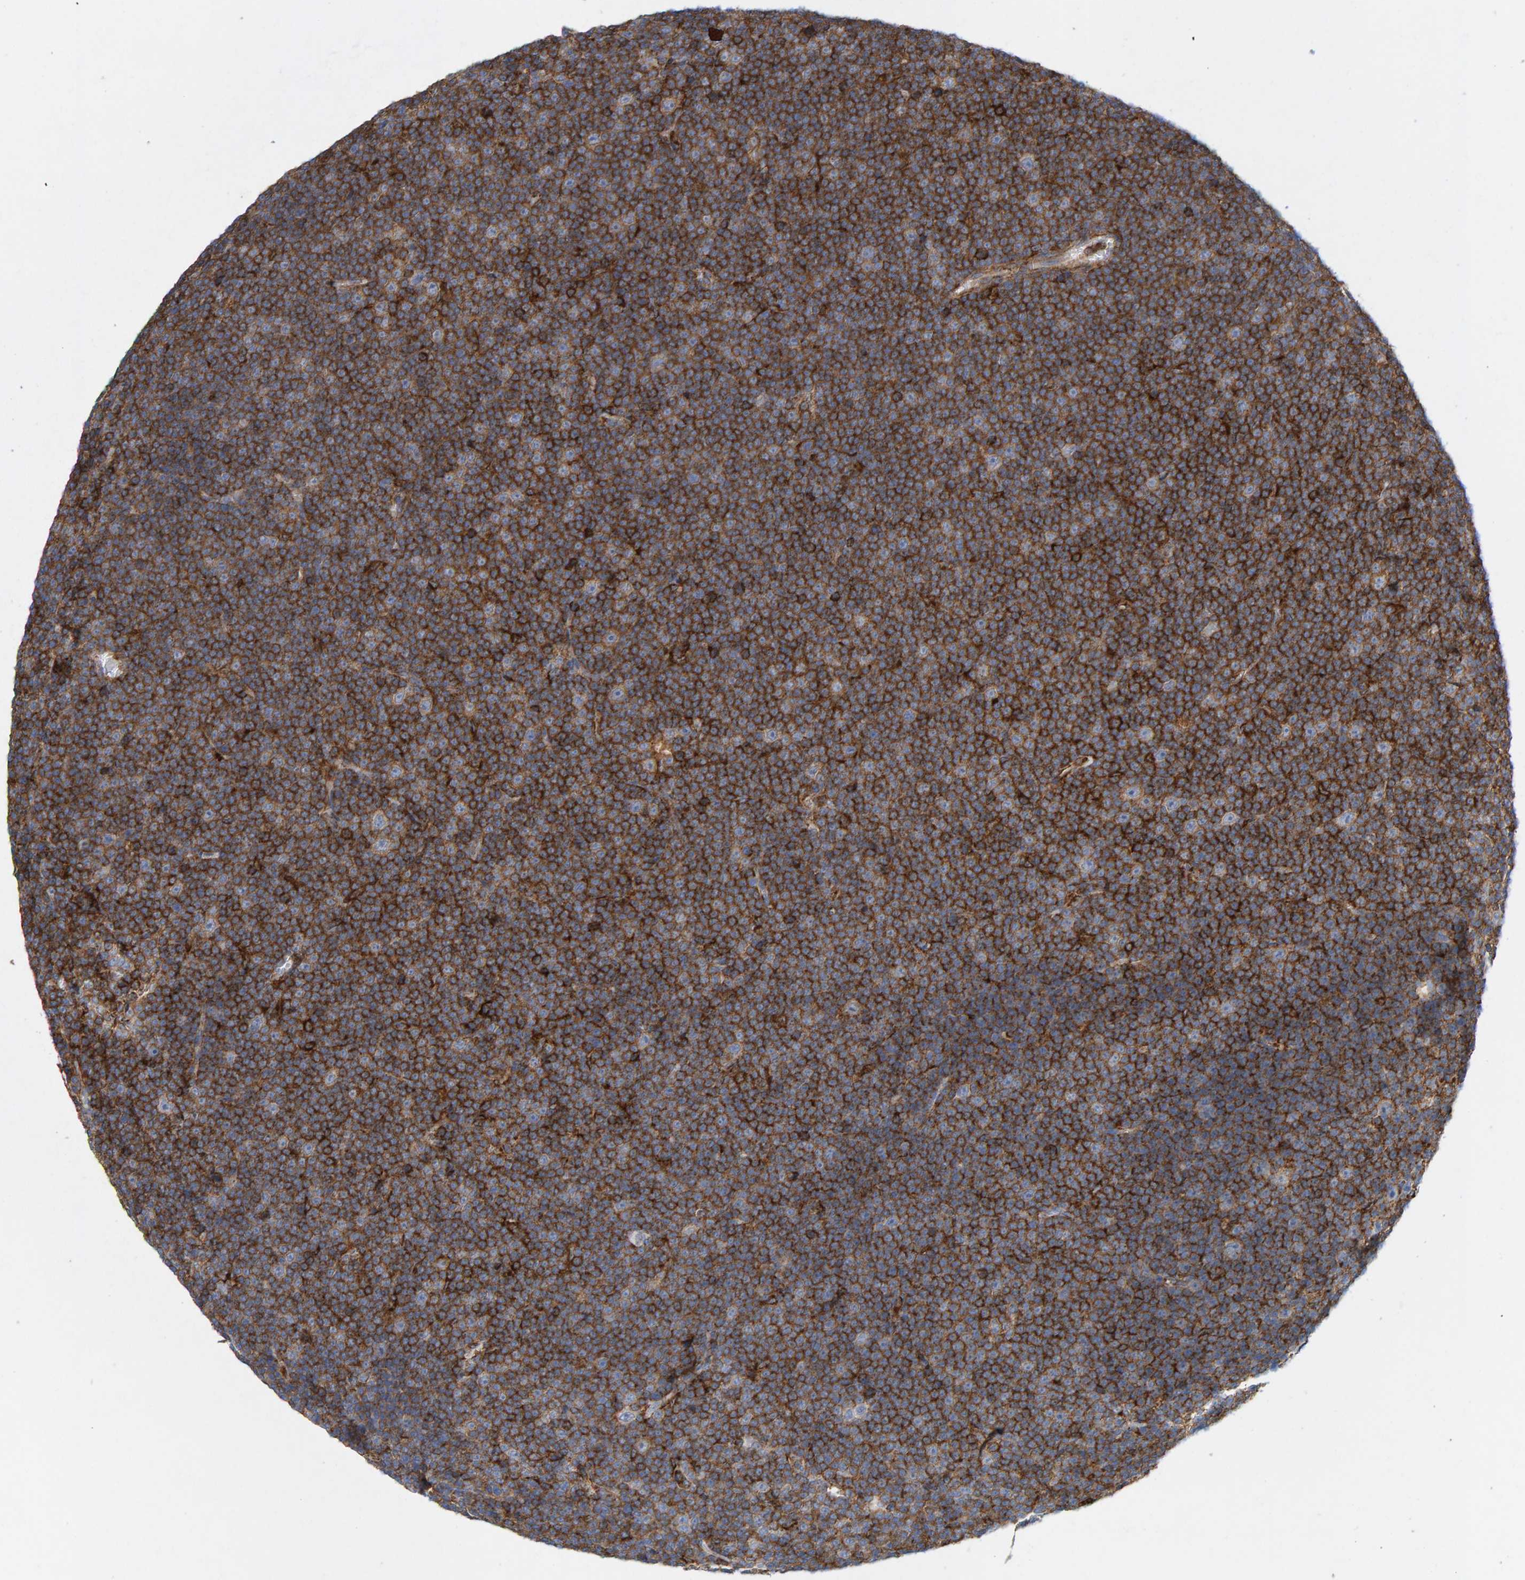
{"staining": {"intensity": "strong", "quantity": ">75%", "location": "cytoplasmic/membranous"}, "tissue": "lymphoma", "cell_type": "Tumor cells", "image_type": "cancer", "snomed": [{"axis": "morphology", "description": "Malignant lymphoma, non-Hodgkin's type, Low grade"}, {"axis": "topography", "description": "Lymph node"}], "caption": "Protein staining by immunohistochemistry exhibits strong cytoplasmic/membranous expression in approximately >75% of tumor cells in malignant lymphoma, non-Hodgkin's type (low-grade).", "gene": "MVP", "patient": {"sex": "female", "age": 67}}